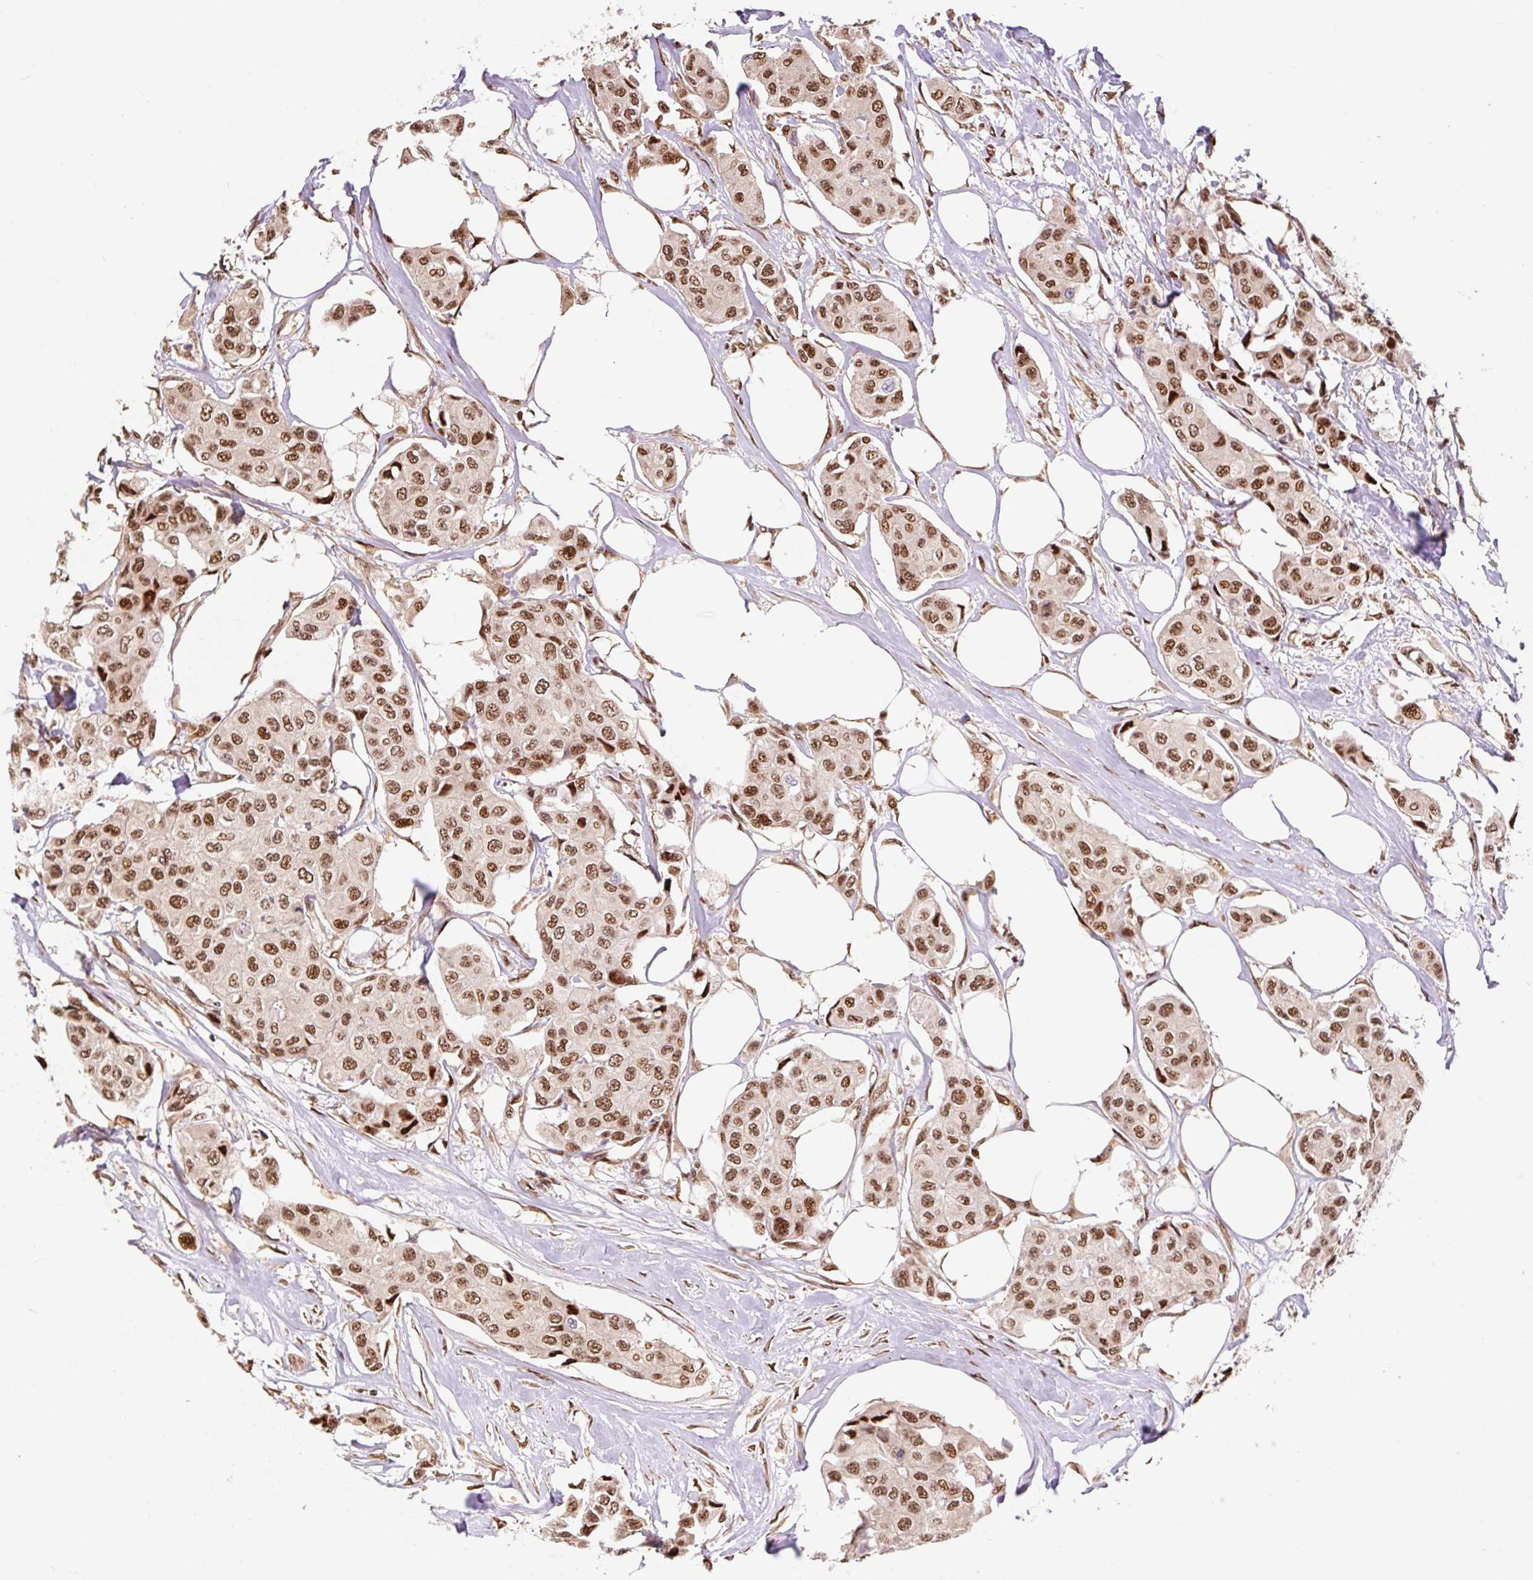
{"staining": {"intensity": "moderate", "quantity": ">75%", "location": "nuclear"}, "tissue": "breast cancer", "cell_type": "Tumor cells", "image_type": "cancer", "snomed": [{"axis": "morphology", "description": "Duct carcinoma"}, {"axis": "topography", "description": "Breast"}, {"axis": "topography", "description": "Lymph node"}], "caption": "DAB immunohistochemical staining of human intraductal carcinoma (breast) demonstrates moderate nuclear protein expression in approximately >75% of tumor cells. (DAB (3,3'-diaminobenzidine) = brown stain, brightfield microscopy at high magnification).", "gene": "INTS8", "patient": {"sex": "female", "age": 80}}